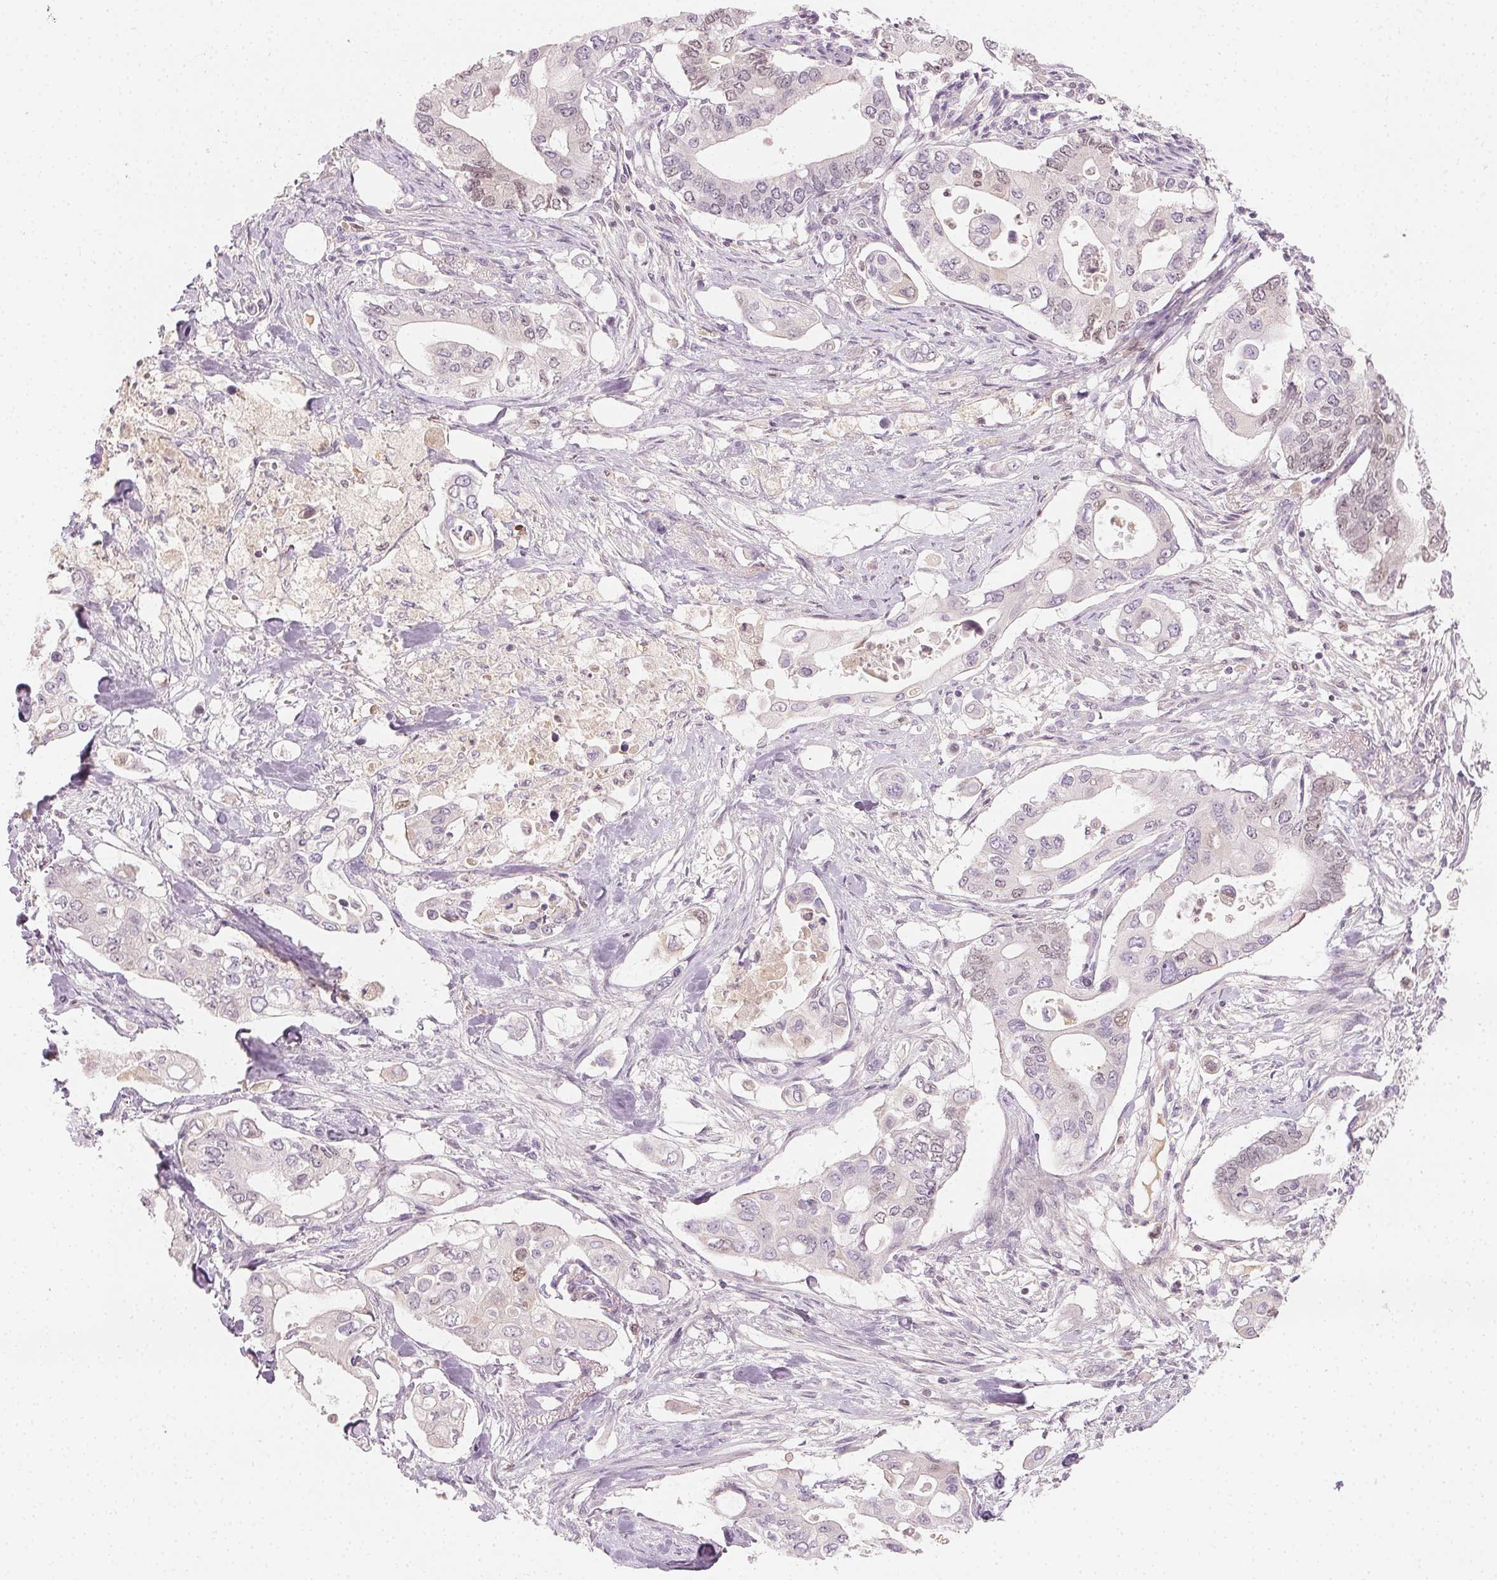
{"staining": {"intensity": "negative", "quantity": "none", "location": "none"}, "tissue": "pancreatic cancer", "cell_type": "Tumor cells", "image_type": "cancer", "snomed": [{"axis": "morphology", "description": "Adenocarcinoma, NOS"}, {"axis": "topography", "description": "Pancreas"}], "caption": "Tumor cells are negative for protein expression in human pancreatic cancer.", "gene": "AFM", "patient": {"sex": "female", "age": 63}}